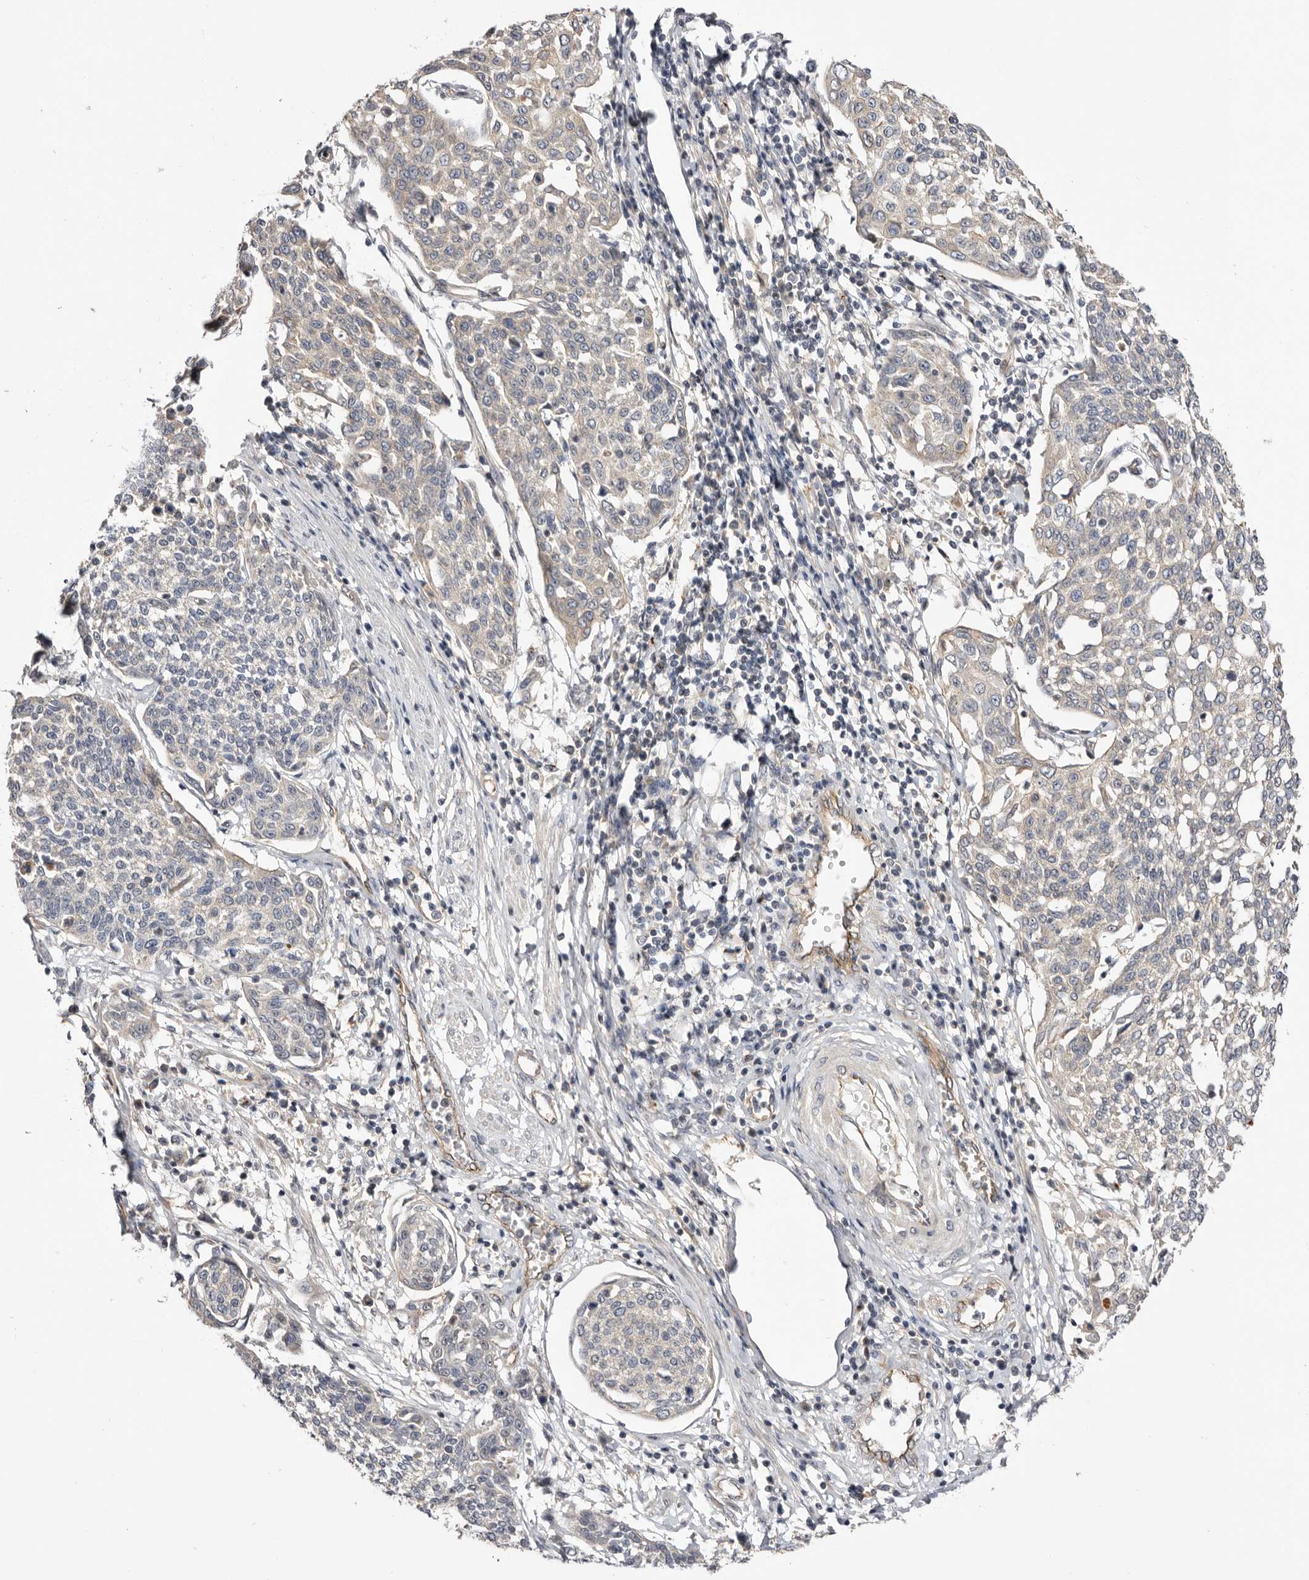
{"staining": {"intensity": "negative", "quantity": "none", "location": "none"}, "tissue": "cervical cancer", "cell_type": "Tumor cells", "image_type": "cancer", "snomed": [{"axis": "morphology", "description": "Squamous cell carcinoma, NOS"}, {"axis": "topography", "description": "Cervix"}], "caption": "A micrograph of cervical cancer stained for a protein demonstrates no brown staining in tumor cells.", "gene": "PANK4", "patient": {"sex": "female", "age": 34}}